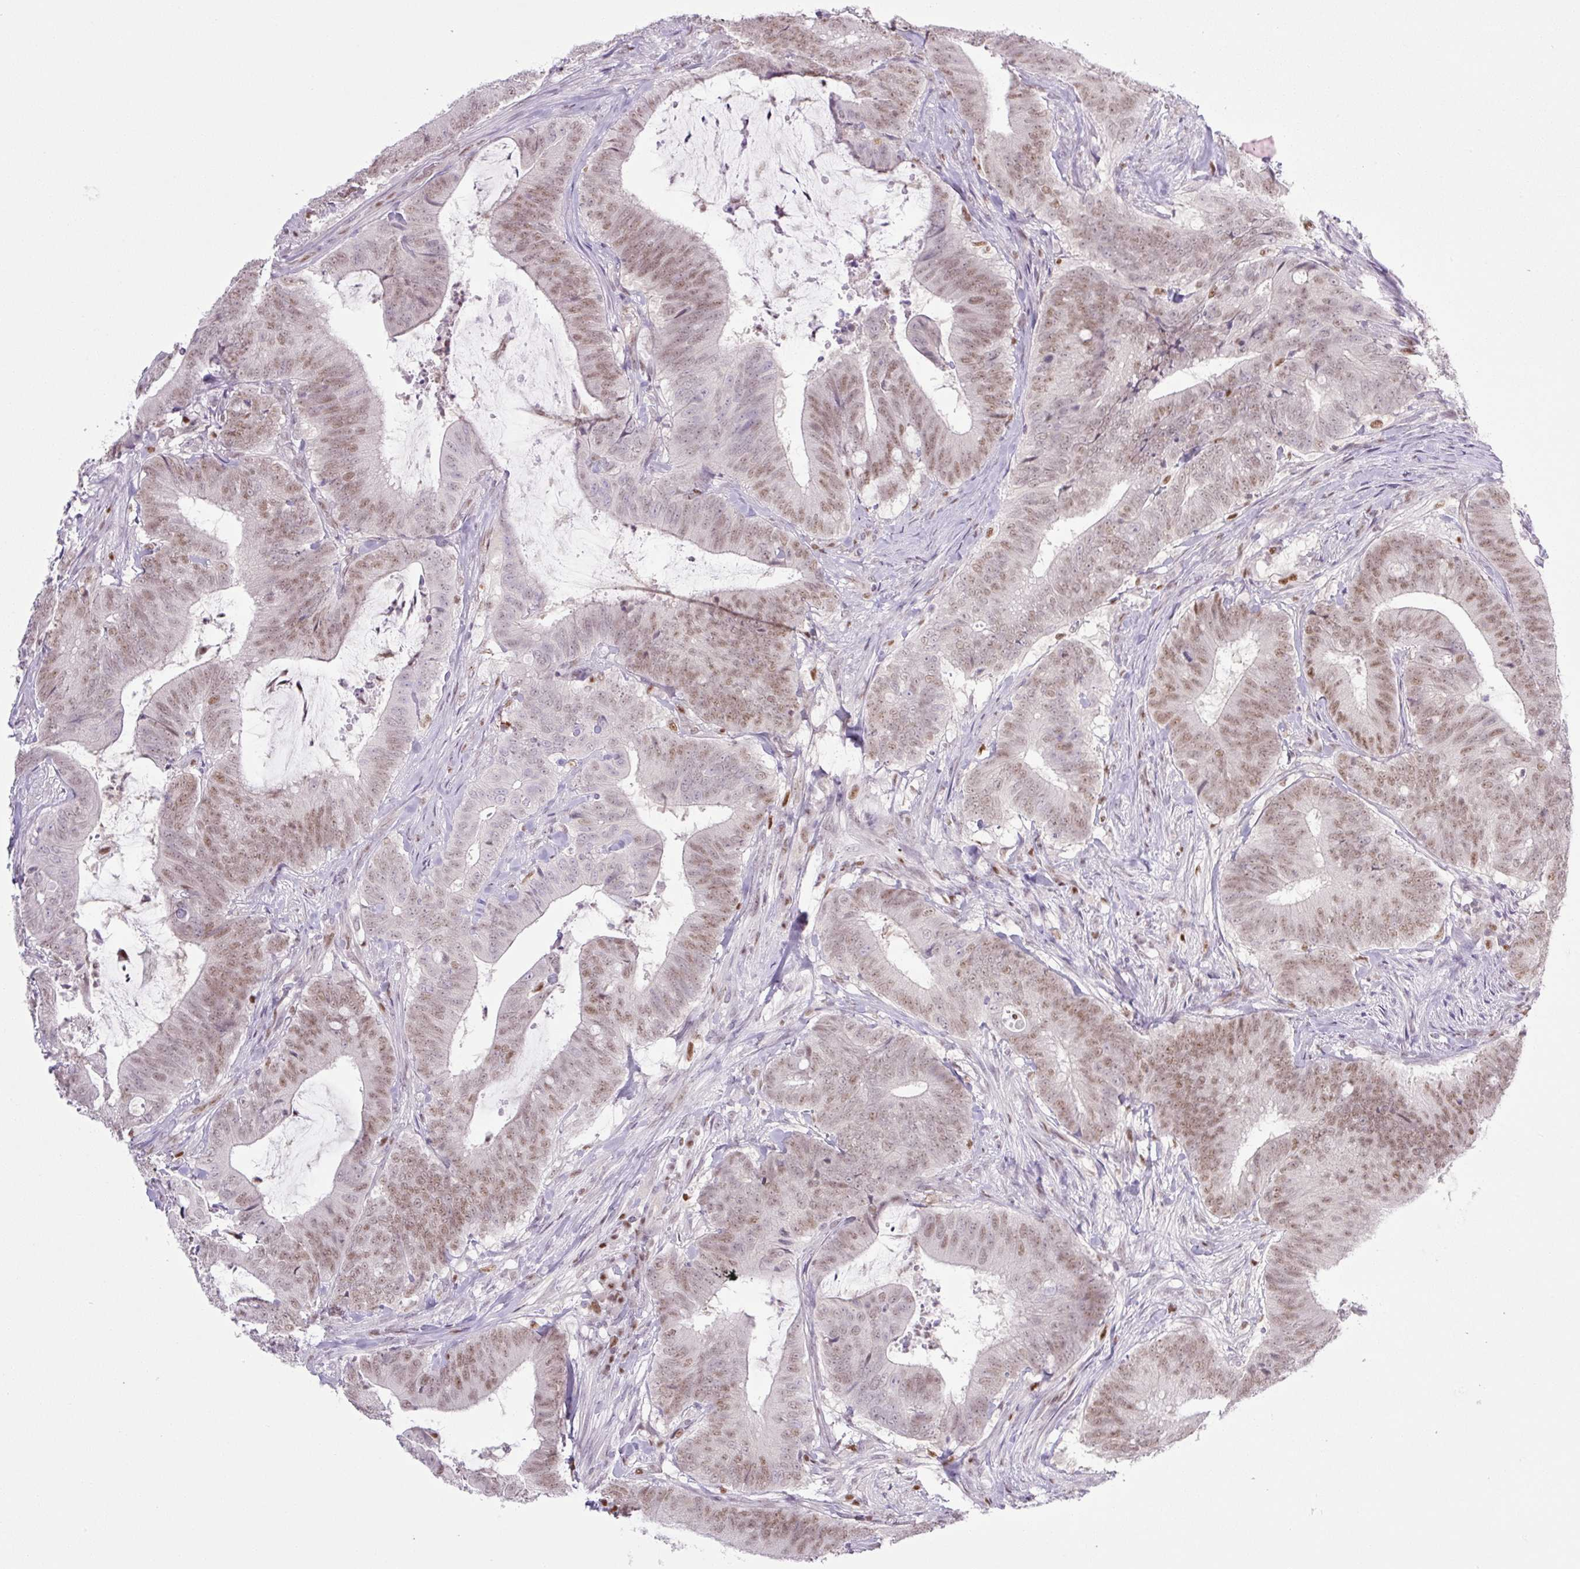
{"staining": {"intensity": "moderate", "quantity": "25%-75%", "location": "nuclear"}, "tissue": "colorectal cancer", "cell_type": "Tumor cells", "image_type": "cancer", "snomed": [{"axis": "morphology", "description": "Adenocarcinoma, NOS"}, {"axis": "topography", "description": "Colon"}], "caption": "Human colorectal adenocarcinoma stained with a protein marker displays moderate staining in tumor cells.", "gene": "TLE3", "patient": {"sex": "female", "age": 43}}